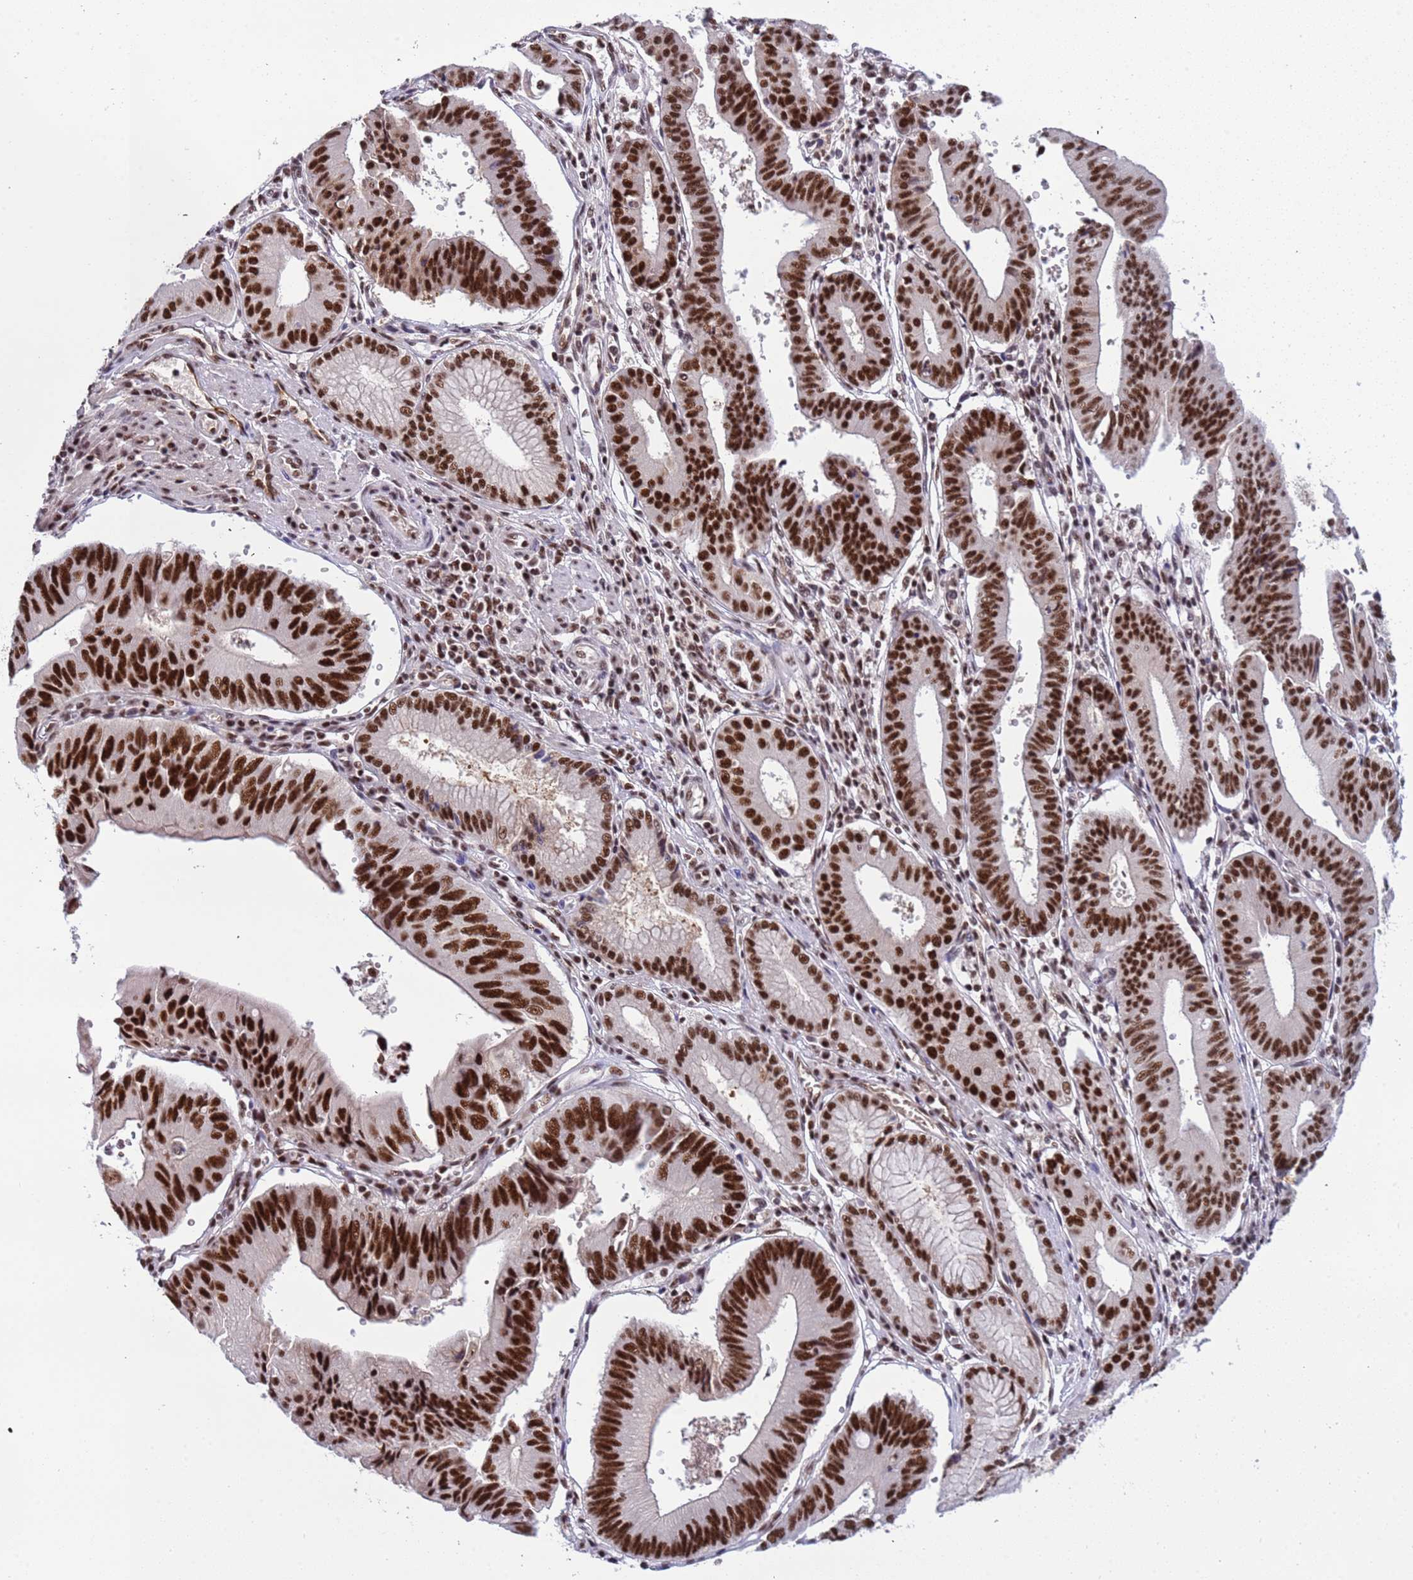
{"staining": {"intensity": "strong", "quantity": ">75%", "location": "nuclear"}, "tissue": "stomach cancer", "cell_type": "Tumor cells", "image_type": "cancer", "snomed": [{"axis": "morphology", "description": "Adenocarcinoma, NOS"}, {"axis": "topography", "description": "Stomach"}], "caption": "Stomach adenocarcinoma tissue displays strong nuclear positivity in approximately >75% of tumor cells, visualized by immunohistochemistry.", "gene": "SRRT", "patient": {"sex": "male", "age": 59}}